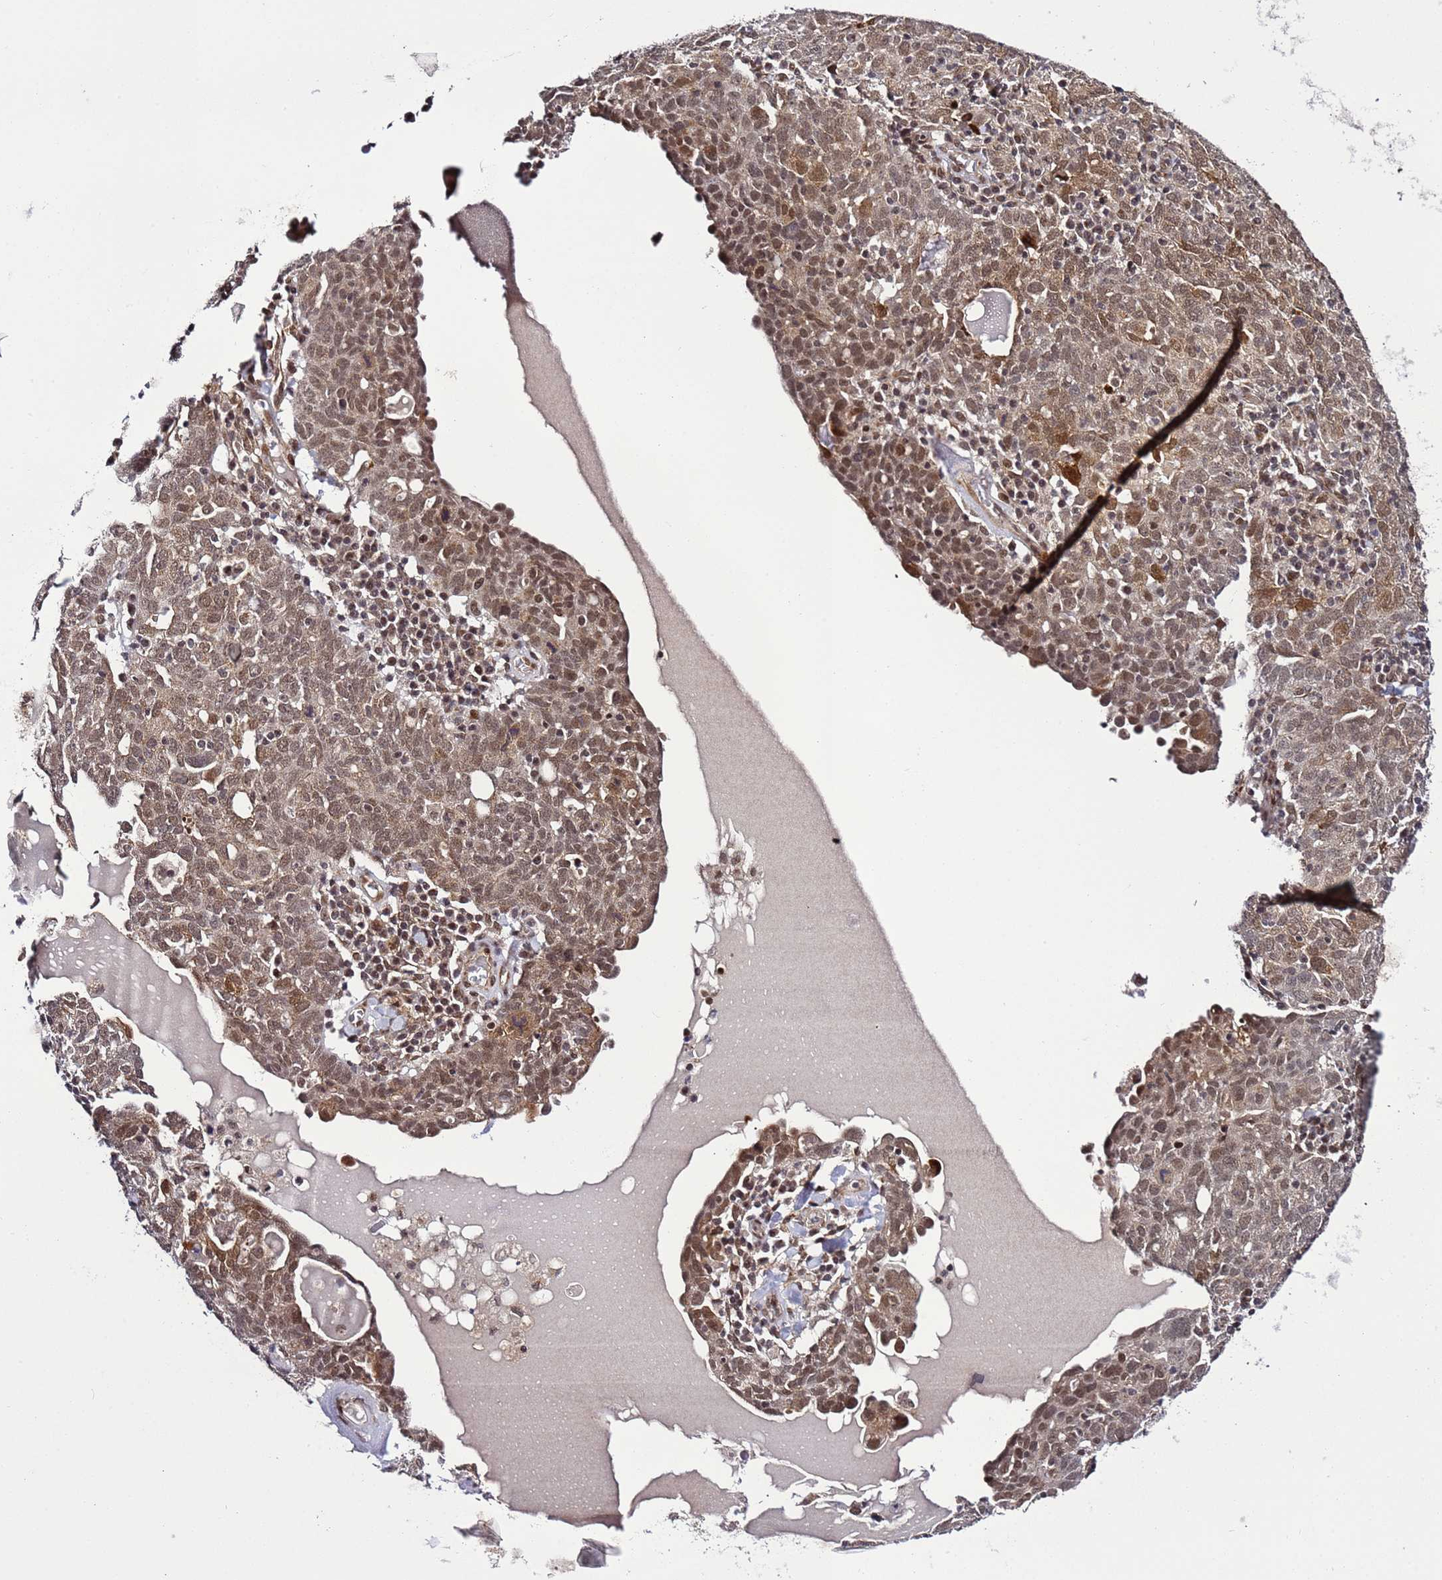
{"staining": {"intensity": "moderate", "quantity": ">75%", "location": "cytoplasmic/membranous,nuclear"}, "tissue": "ovarian cancer", "cell_type": "Tumor cells", "image_type": "cancer", "snomed": [{"axis": "morphology", "description": "Carcinoma, endometroid"}, {"axis": "topography", "description": "Ovary"}], "caption": "Ovarian endometroid carcinoma stained with a protein marker displays moderate staining in tumor cells.", "gene": "POLR2D", "patient": {"sex": "female", "age": 62}}